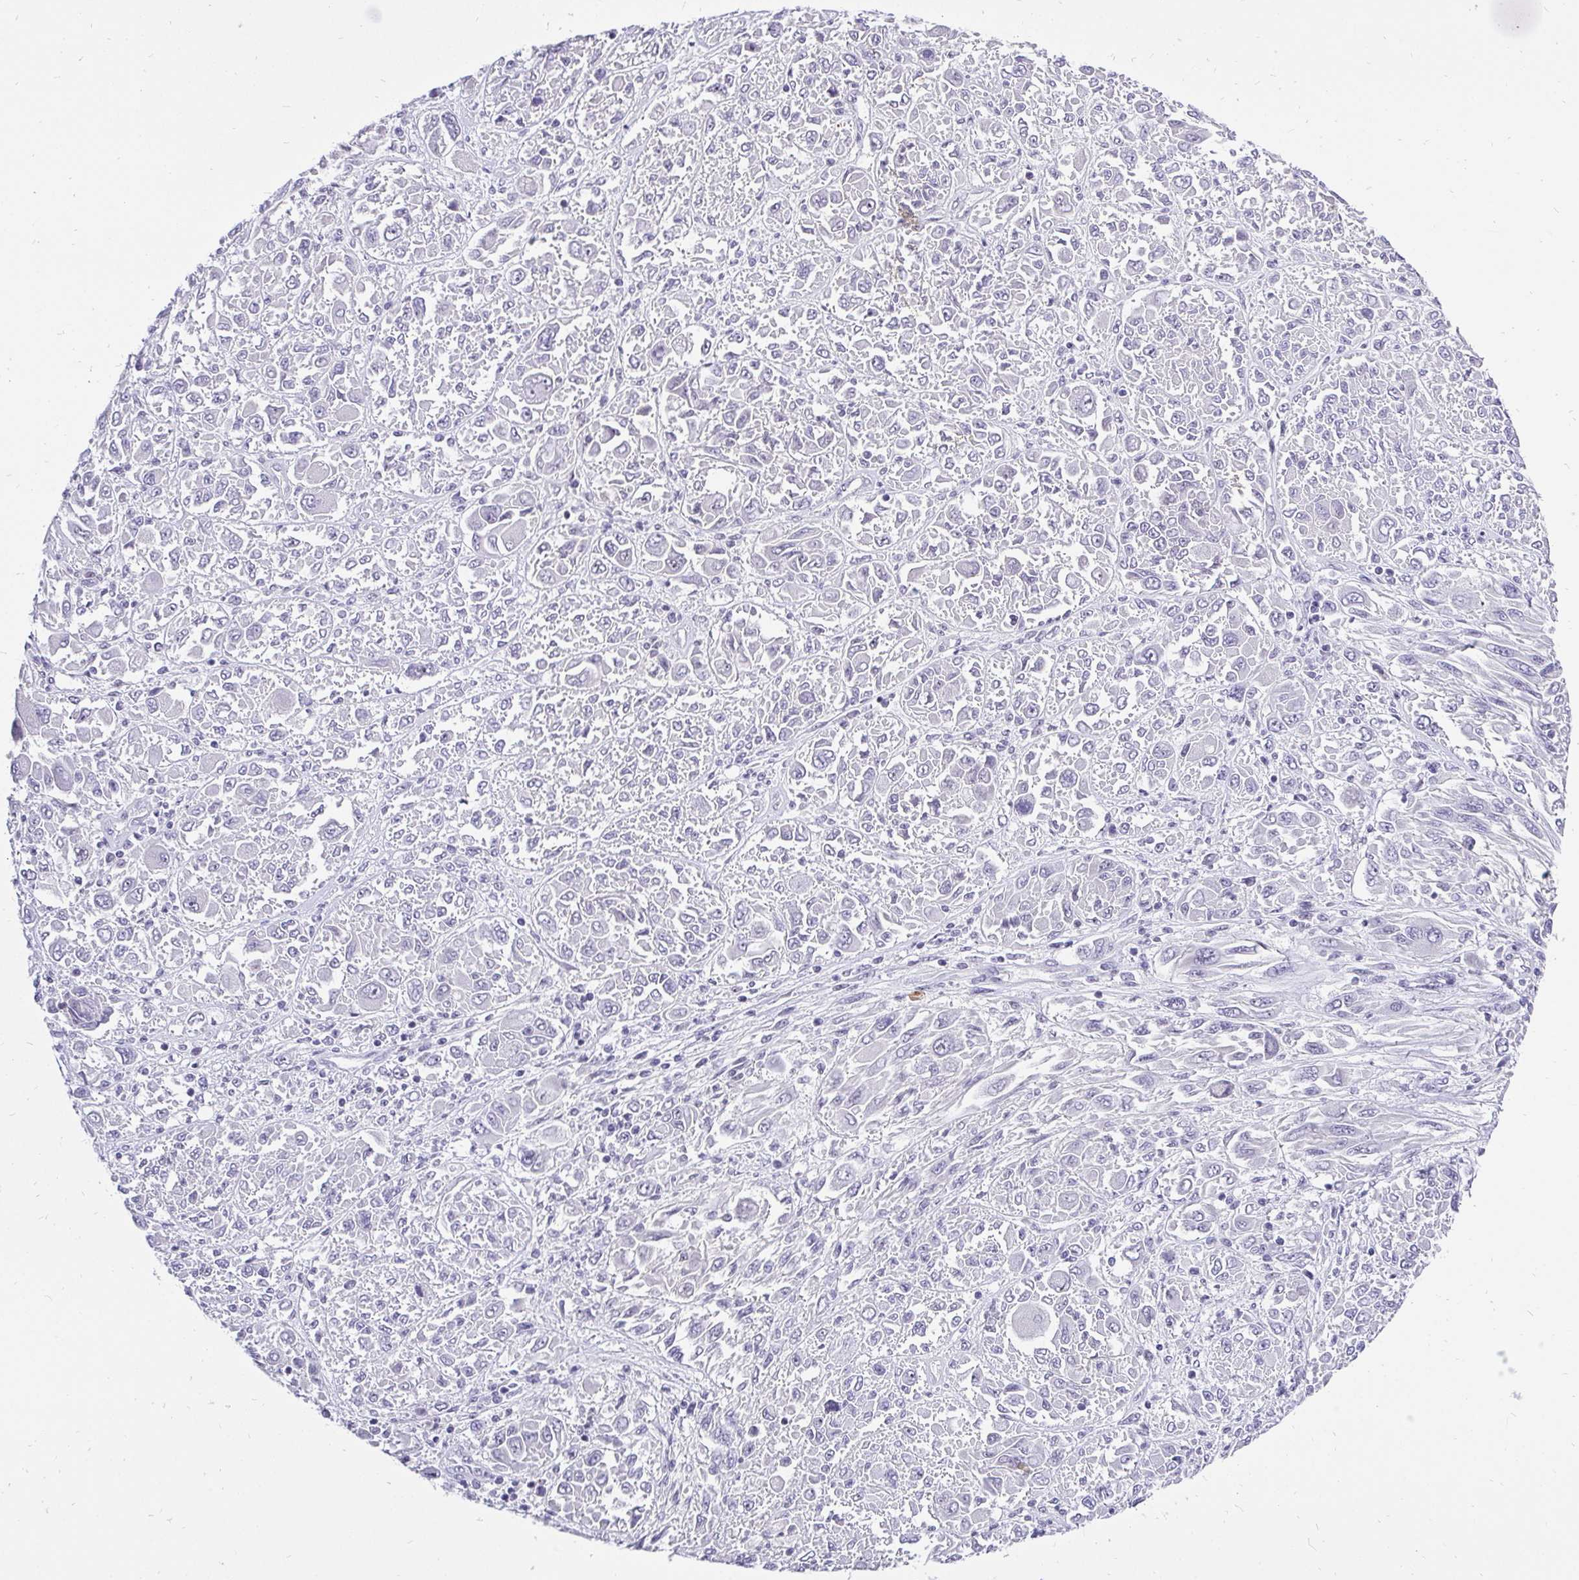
{"staining": {"intensity": "negative", "quantity": "none", "location": "none"}, "tissue": "melanoma", "cell_type": "Tumor cells", "image_type": "cancer", "snomed": [{"axis": "morphology", "description": "Malignant melanoma, NOS"}, {"axis": "topography", "description": "Skin"}], "caption": "High magnification brightfield microscopy of melanoma stained with DAB (3,3'-diaminobenzidine) (brown) and counterstained with hematoxylin (blue): tumor cells show no significant positivity. (DAB (3,3'-diaminobenzidine) immunohistochemistry (IHC) visualized using brightfield microscopy, high magnification).", "gene": "ZNF860", "patient": {"sex": "female", "age": 91}}